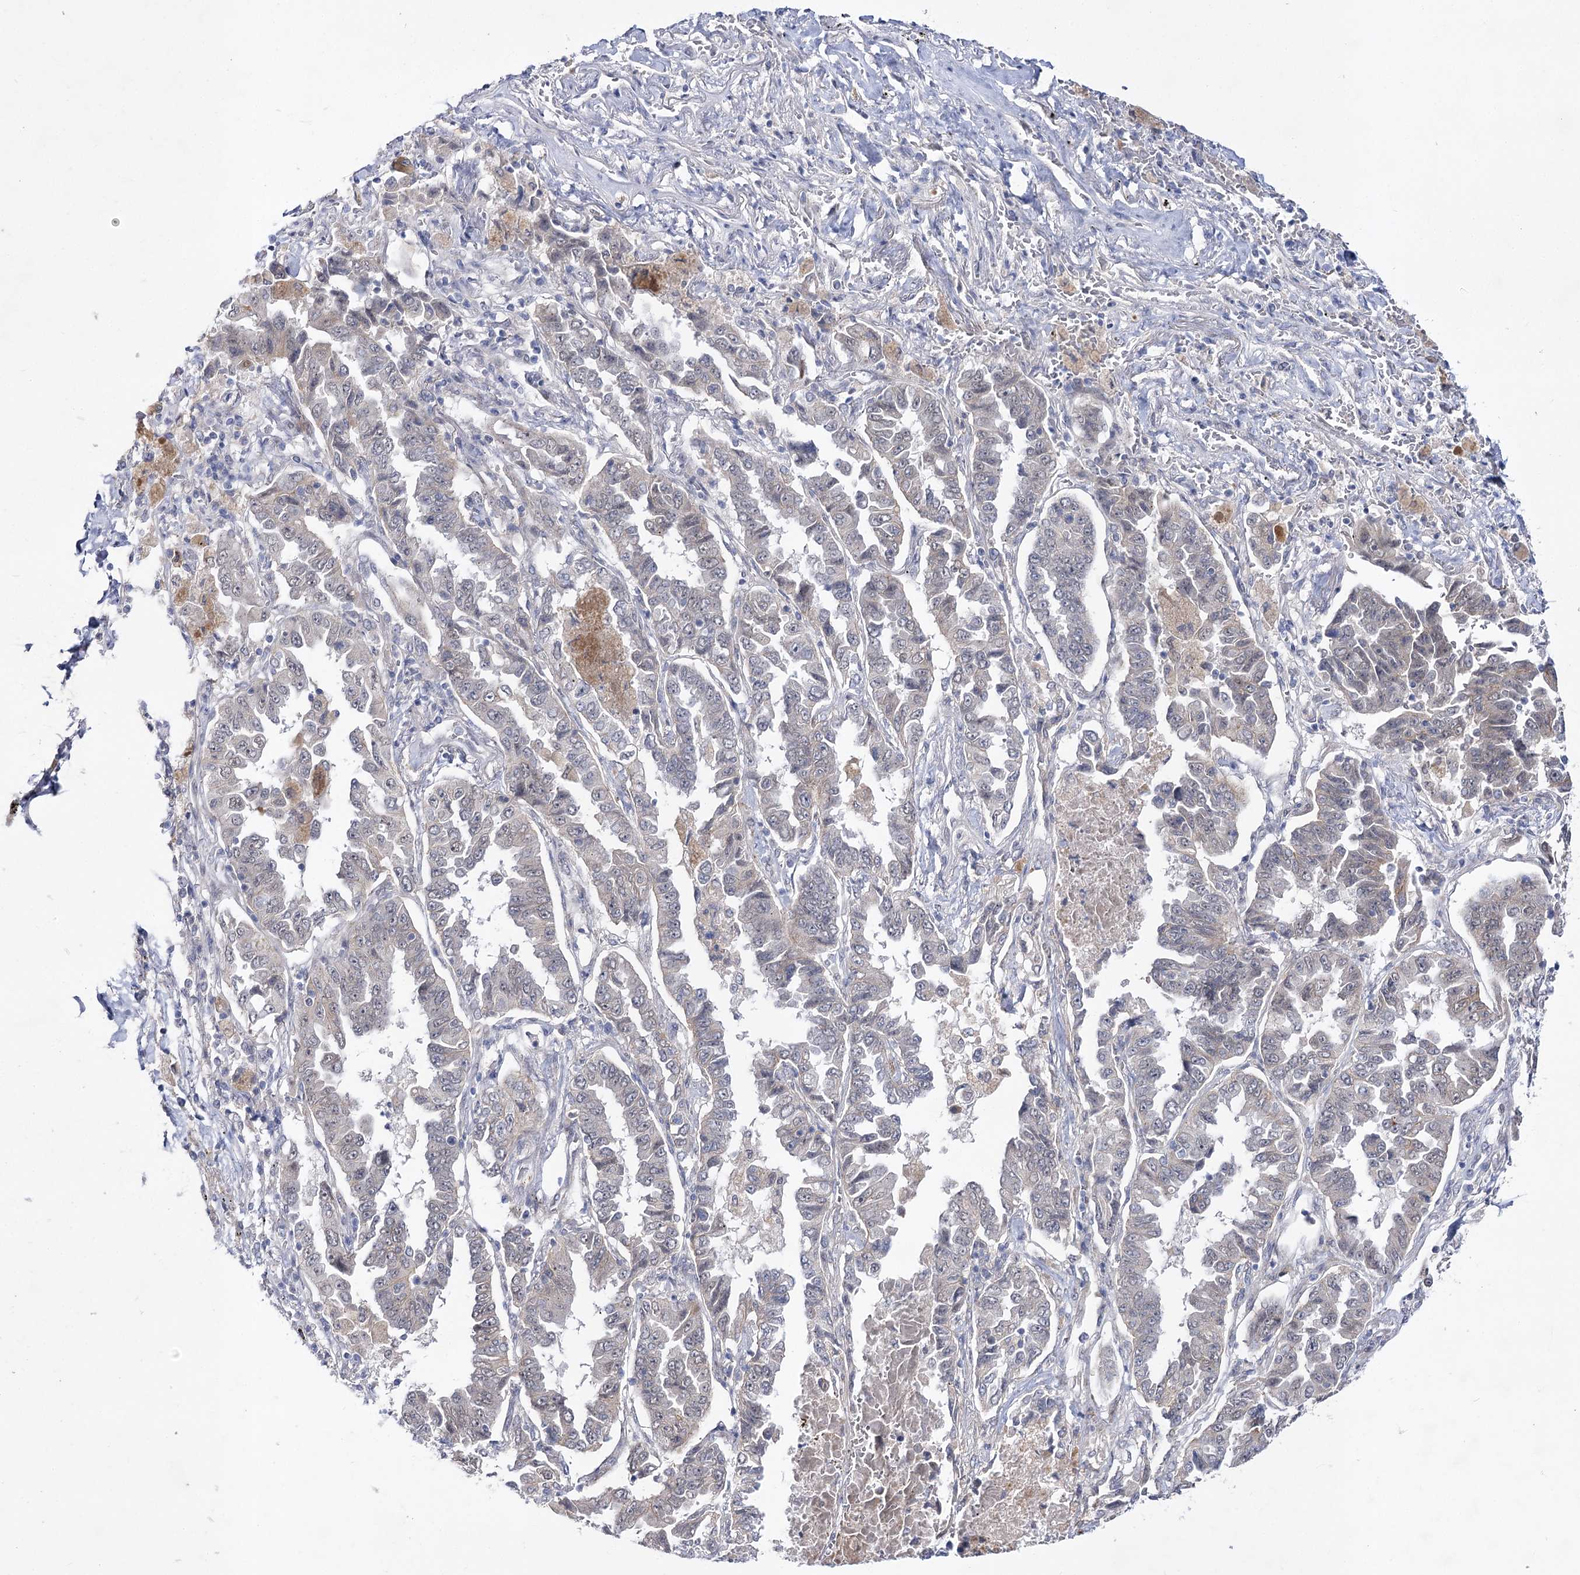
{"staining": {"intensity": "negative", "quantity": "none", "location": "none"}, "tissue": "lung cancer", "cell_type": "Tumor cells", "image_type": "cancer", "snomed": [{"axis": "morphology", "description": "Adenocarcinoma, NOS"}, {"axis": "topography", "description": "Lung"}], "caption": "DAB (3,3'-diaminobenzidine) immunohistochemical staining of human lung adenocarcinoma exhibits no significant staining in tumor cells. (Stains: DAB immunohistochemistry with hematoxylin counter stain, Microscopy: brightfield microscopy at high magnification).", "gene": "ARHGAP32", "patient": {"sex": "female", "age": 51}}